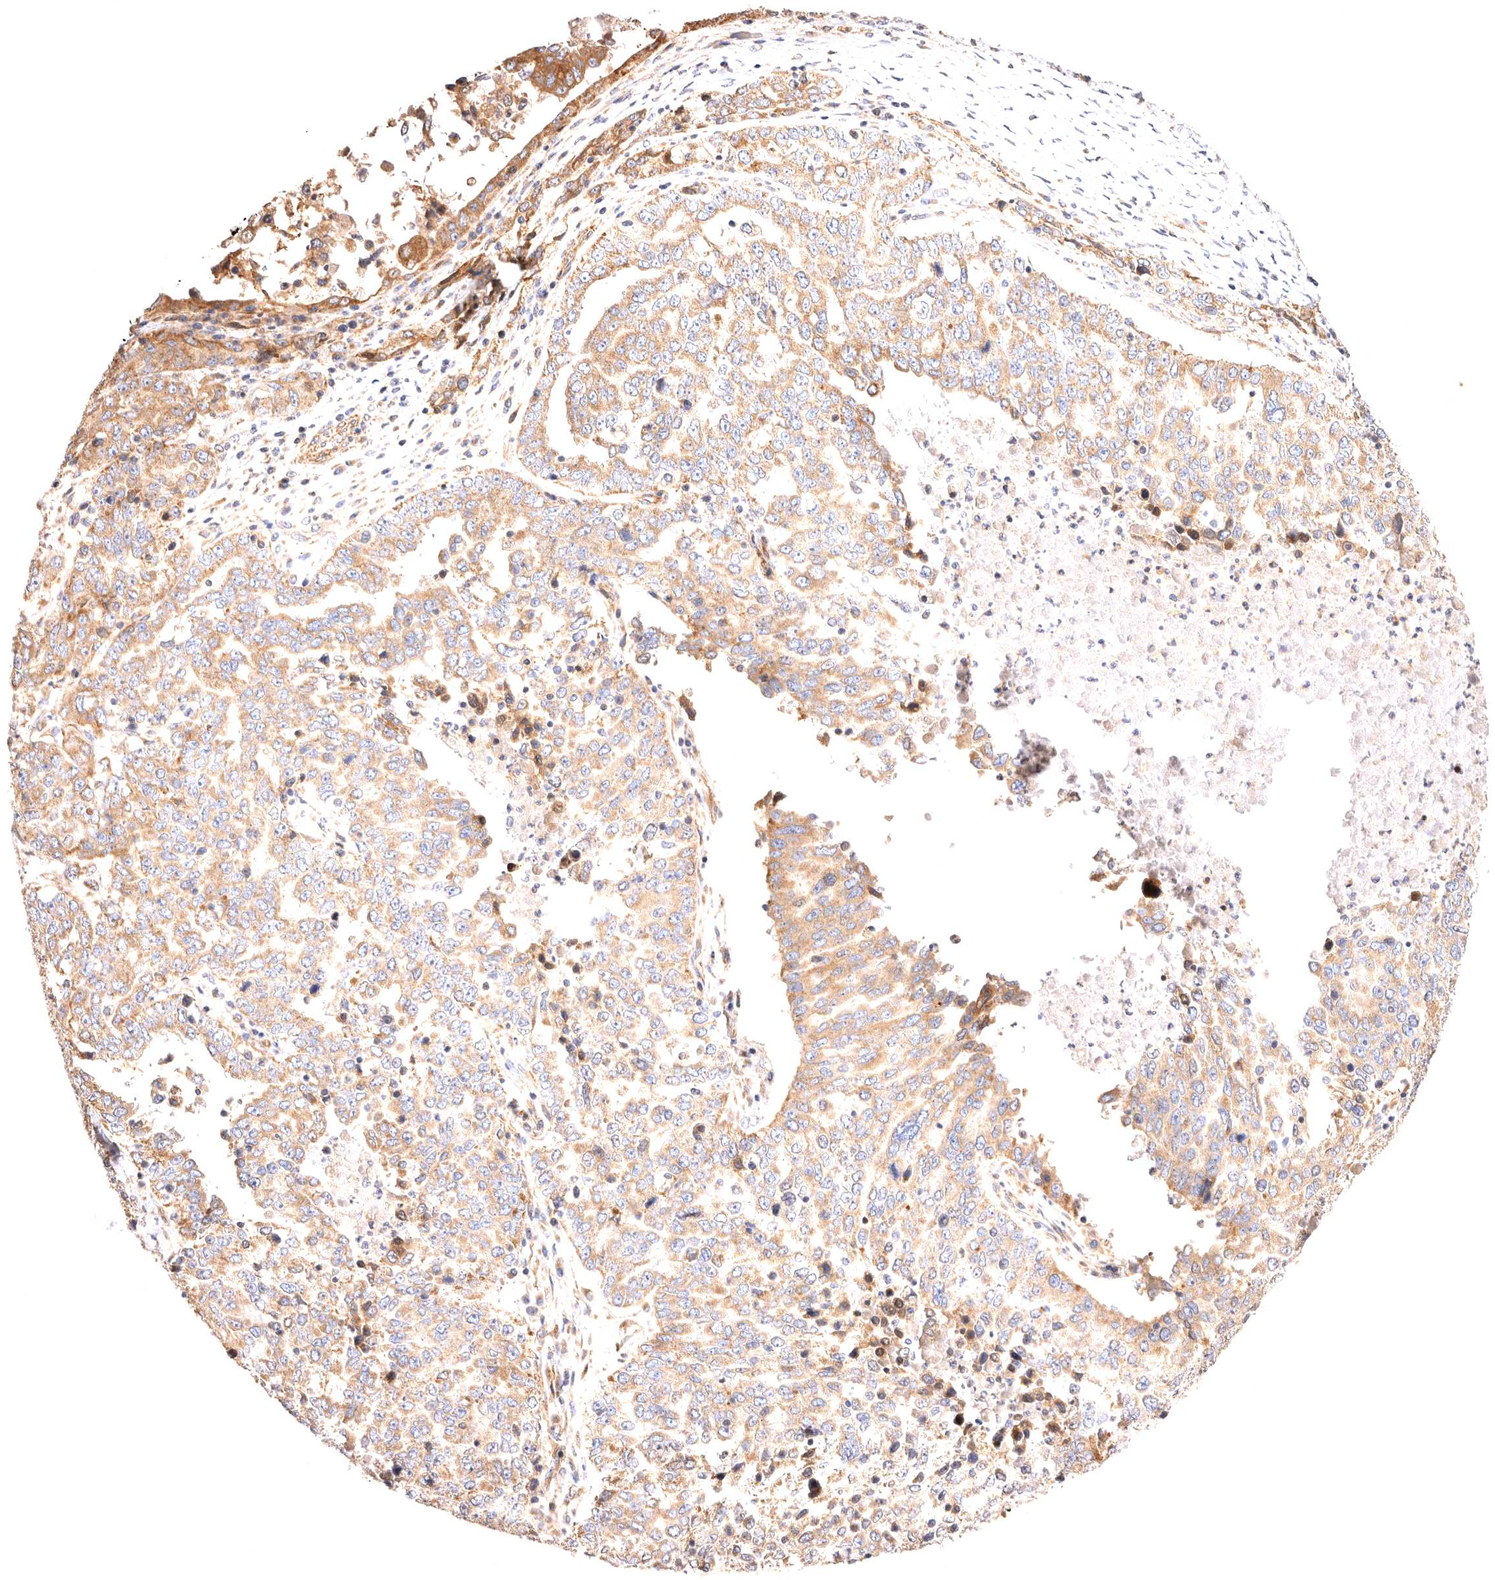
{"staining": {"intensity": "moderate", "quantity": ">75%", "location": "cytoplasmic/membranous"}, "tissue": "ovarian cancer", "cell_type": "Tumor cells", "image_type": "cancer", "snomed": [{"axis": "morphology", "description": "Carcinoma, endometroid"}, {"axis": "topography", "description": "Ovary"}], "caption": "A high-resolution image shows IHC staining of ovarian endometroid carcinoma, which reveals moderate cytoplasmic/membranous expression in about >75% of tumor cells. Nuclei are stained in blue.", "gene": "VPS45", "patient": {"sex": "female", "age": 62}}